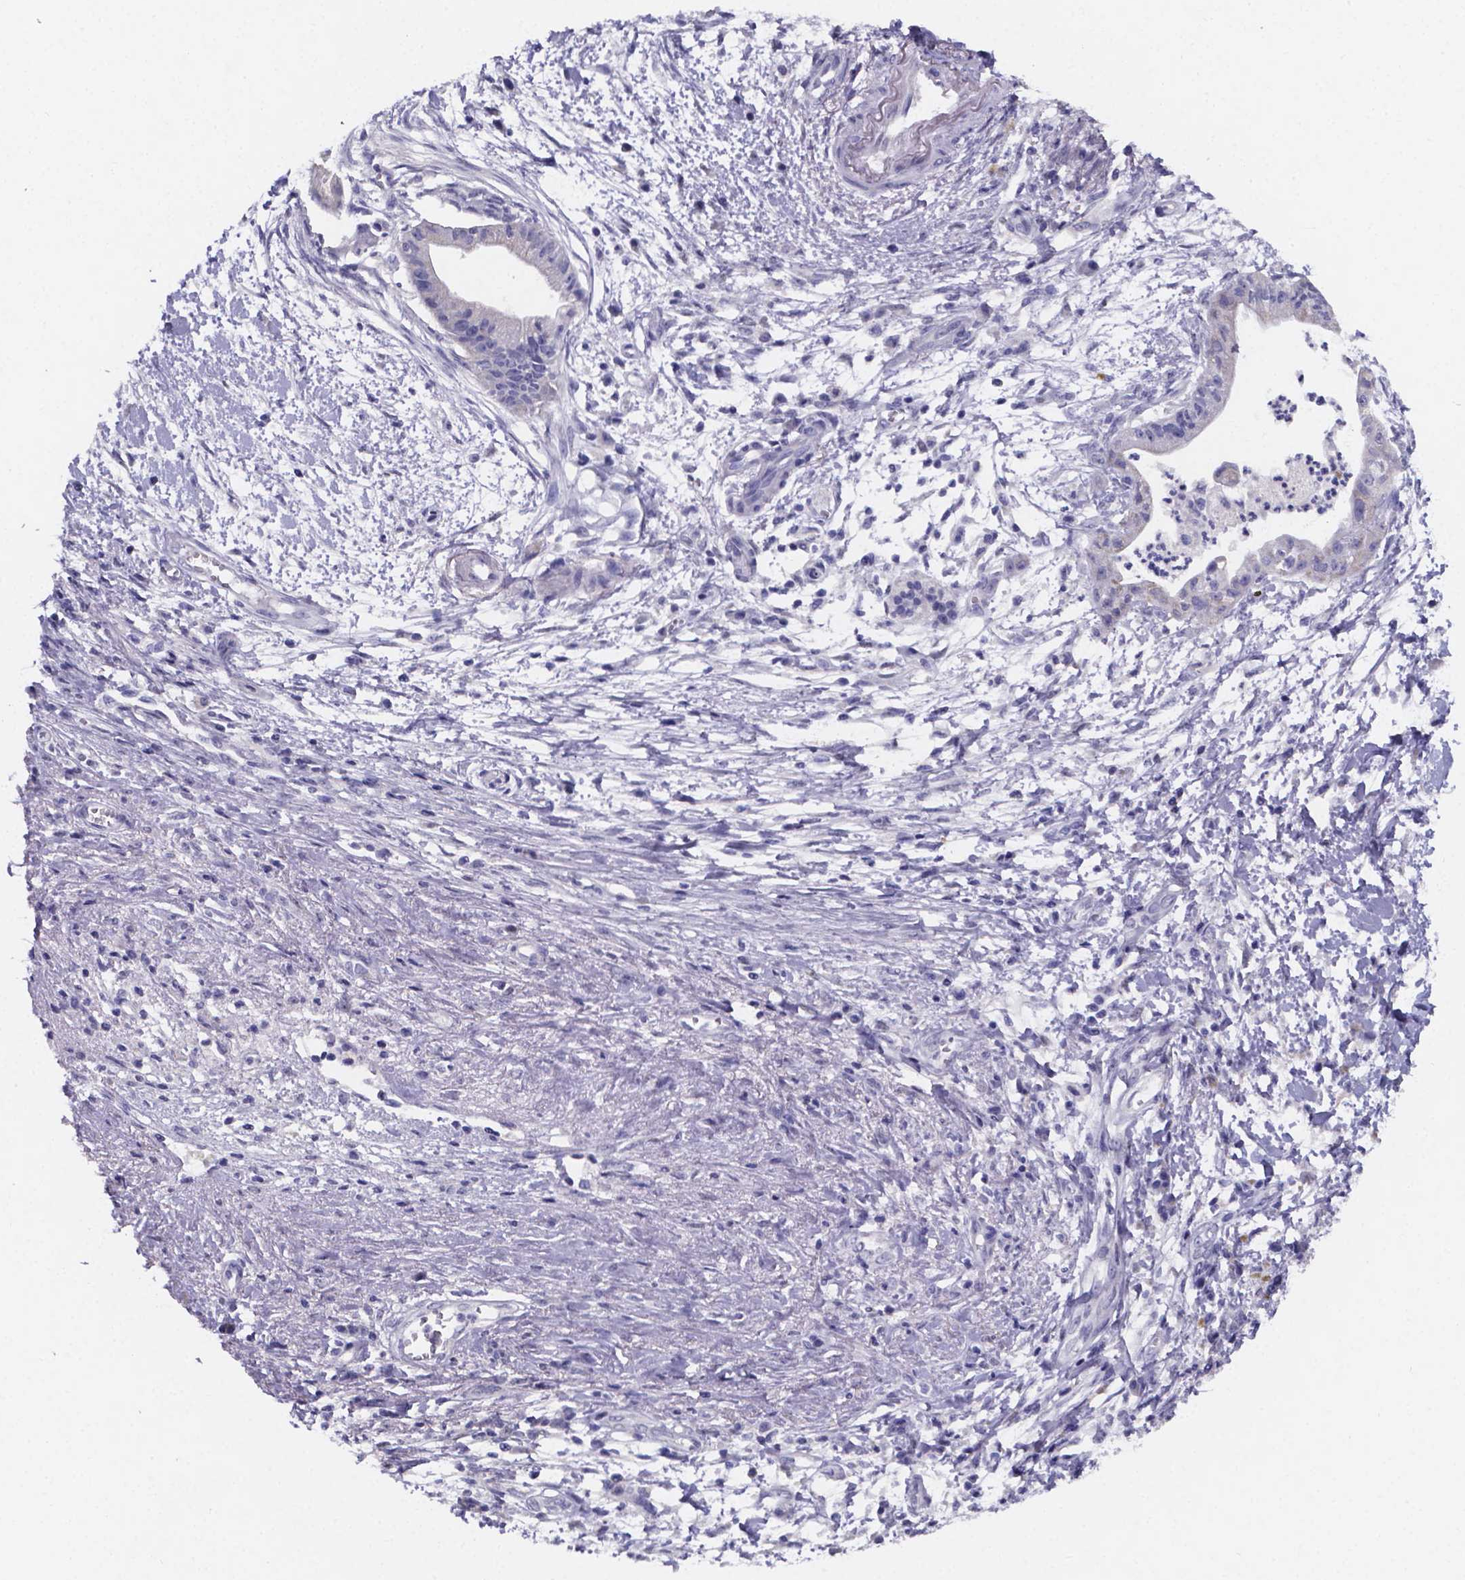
{"staining": {"intensity": "negative", "quantity": "none", "location": "none"}, "tissue": "pancreatic cancer", "cell_type": "Tumor cells", "image_type": "cancer", "snomed": [{"axis": "morphology", "description": "Normal tissue, NOS"}, {"axis": "morphology", "description": "Adenocarcinoma, NOS"}, {"axis": "topography", "description": "Lymph node"}, {"axis": "topography", "description": "Pancreas"}], "caption": "Pancreatic cancer (adenocarcinoma) stained for a protein using immunohistochemistry (IHC) displays no staining tumor cells.", "gene": "PAH", "patient": {"sex": "female", "age": 58}}